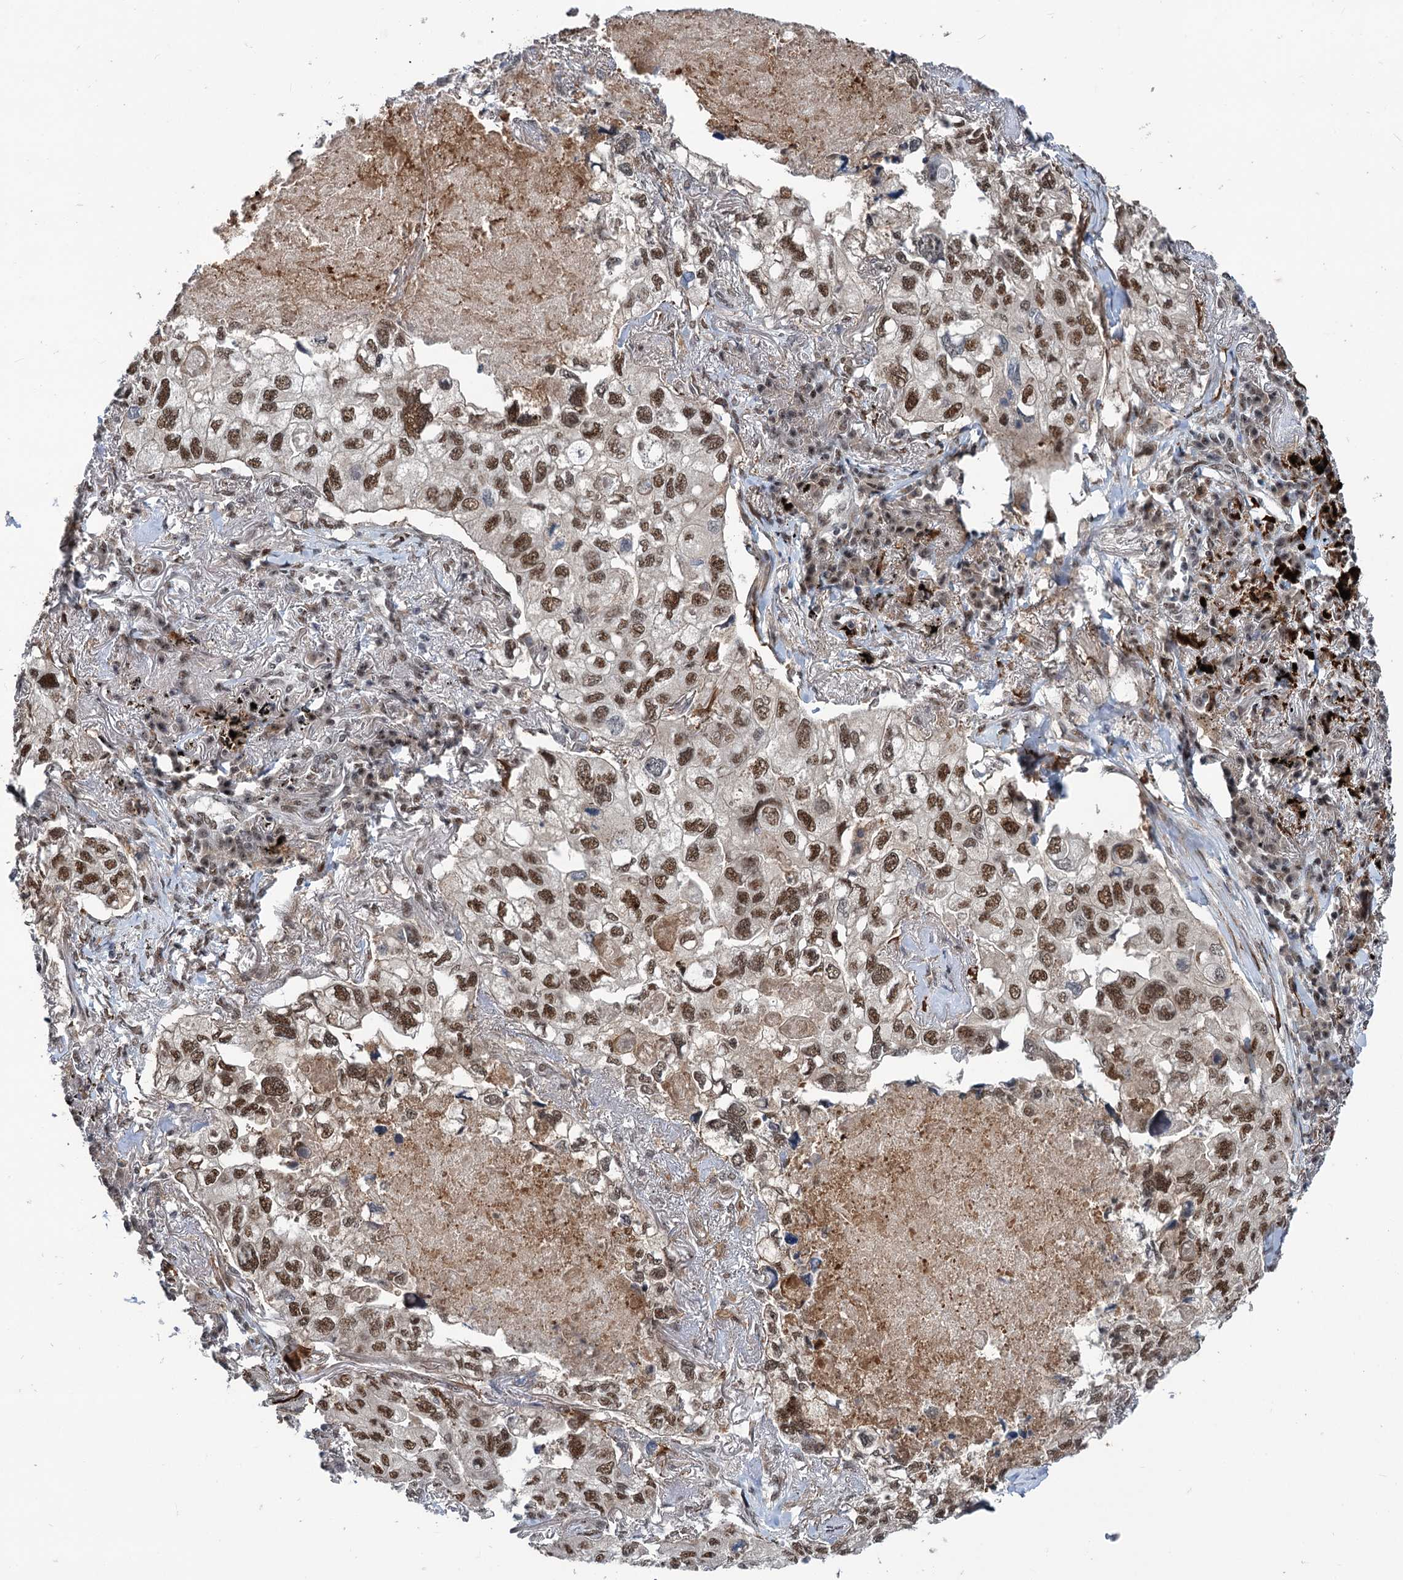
{"staining": {"intensity": "moderate", "quantity": ">75%", "location": "nuclear"}, "tissue": "lung cancer", "cell_type": "Tumor cells", "image_type": "cancer", "snomed": [{"axis": "morphology", "description": "Adenocarcinoma, NOS"}, {"axis": "topography", "description": "Lung"}], "caption": "Immunohistochemistry staining of lung adenocarcinoma, which displays medium levels of moderate nuclear expression in about >75% of tumor cells indicating moderate nuclear protein positivity. The staining was performed using DAB (brown) for protein detection and nuclei were counterstained in hematoxylin (blue).", "gene": "PHF8", "patient": {"sex": "male", "age": 65}}